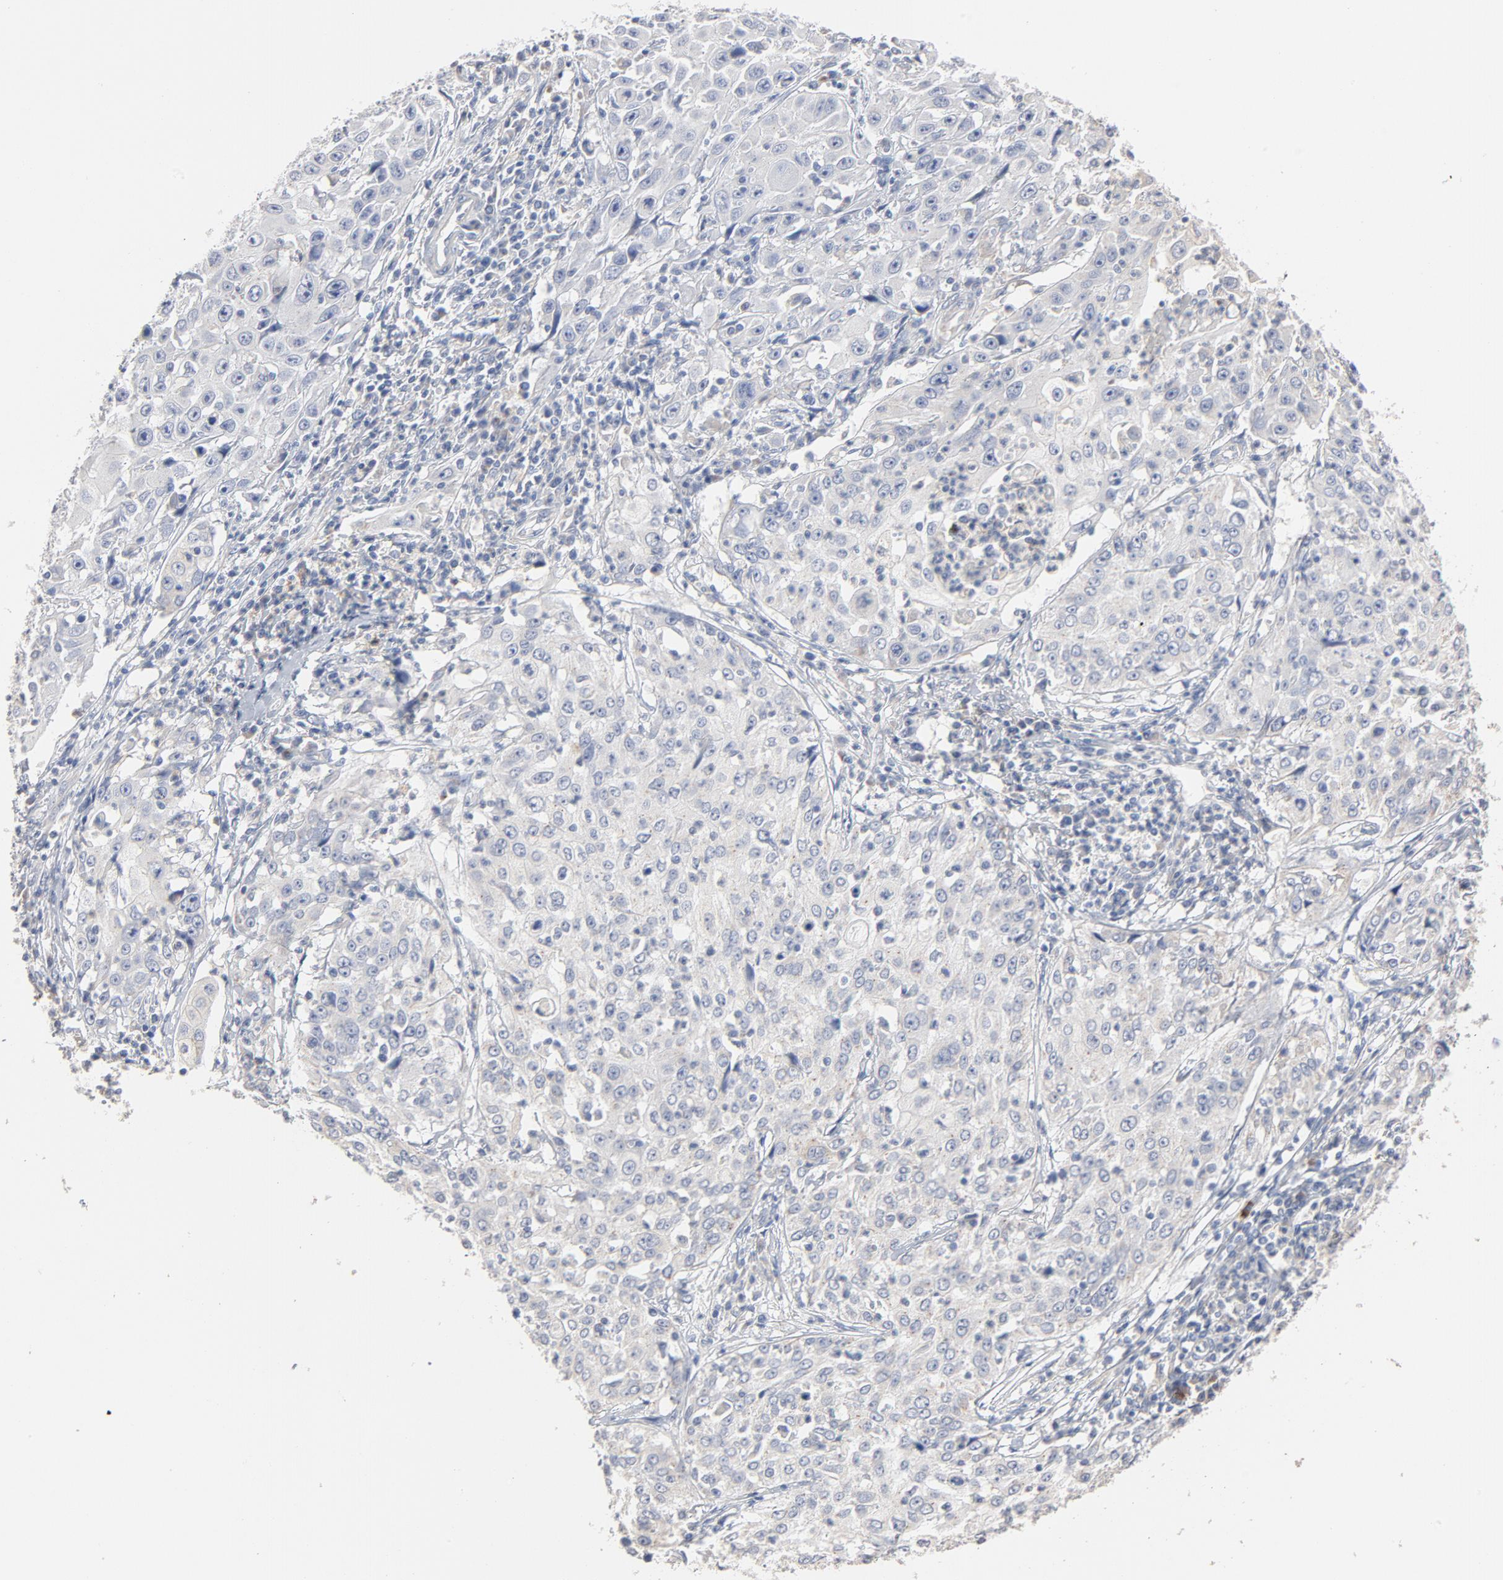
{"staining": {"intensity": "negative", "quantity": "none", "location": "none"}, "tissue": "cervical cancer", "cell_type": "Tumor cells", "image_type": "cancer", "snomed": [{"axis": "morphology", "description": "Squamous cell carcinoma, NOS"}, {"axis": "topography", "description": "Cervix"}], "caption": "Immunohistochemical staining of human cervical cancer (squamous cell carcinoma) exhibits no significant positivity in tumor cells.", "gene": "AK7", "patient": {"sex": "female", "age": 39}}